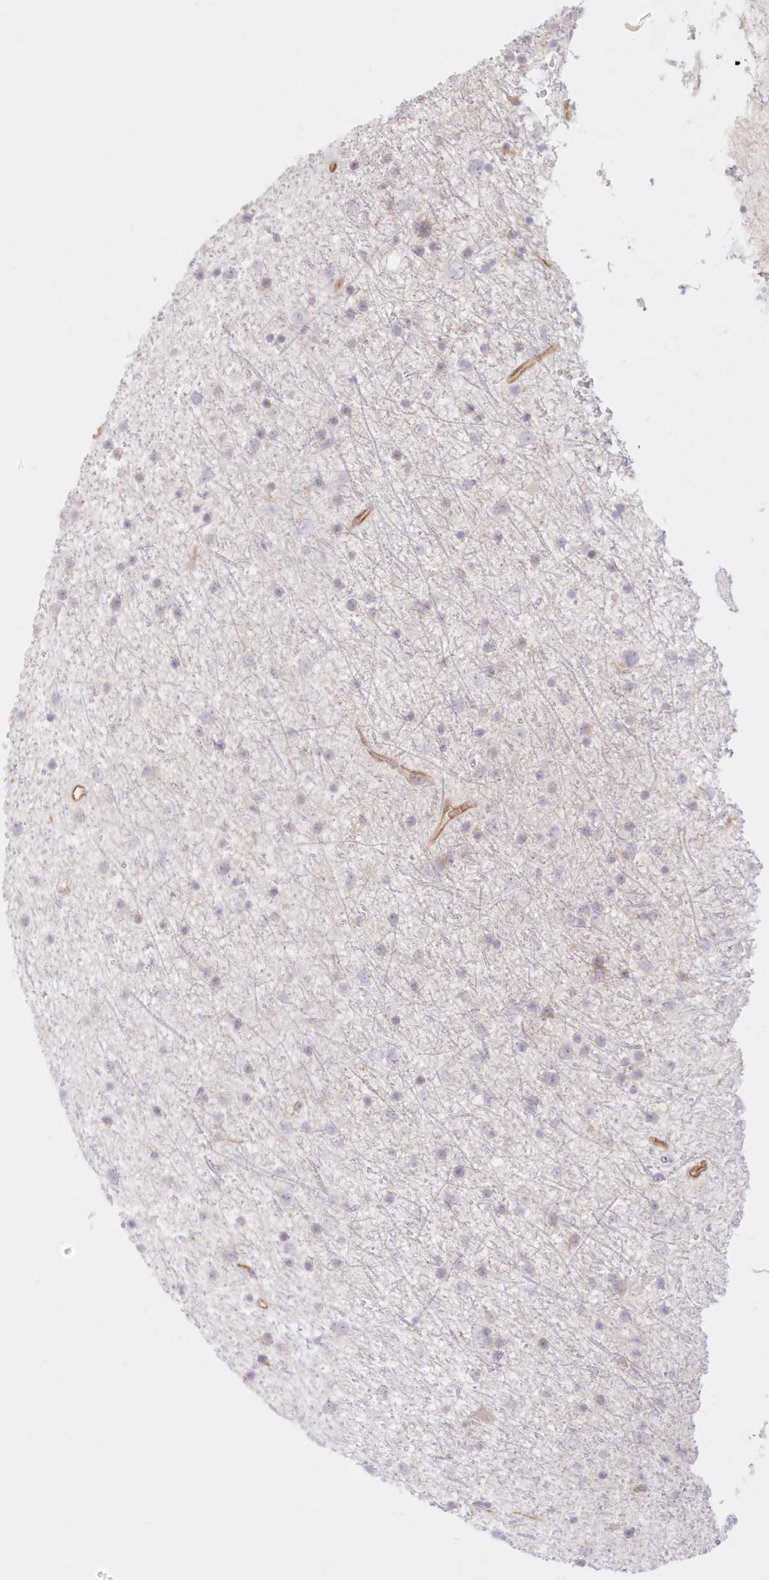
{"staining": {"intensity": "negative", "quantity": "none", "location": "none"}, "tissue": "glioma", "cell_type": "Tumor cells", "image_type": "cancer", "snomed": [{"axis": "morphology", "description": "Glioma, malignant, Low grade"}, {"axis": "topography", "description": "Cerebral cortex"}], "caption": "An IHC photomicrograph of glioma is shown. There is no staining in tumor cells of glioma.", "gene": "DMRTB1", "patient": {"sex": "female", "age": 39}}